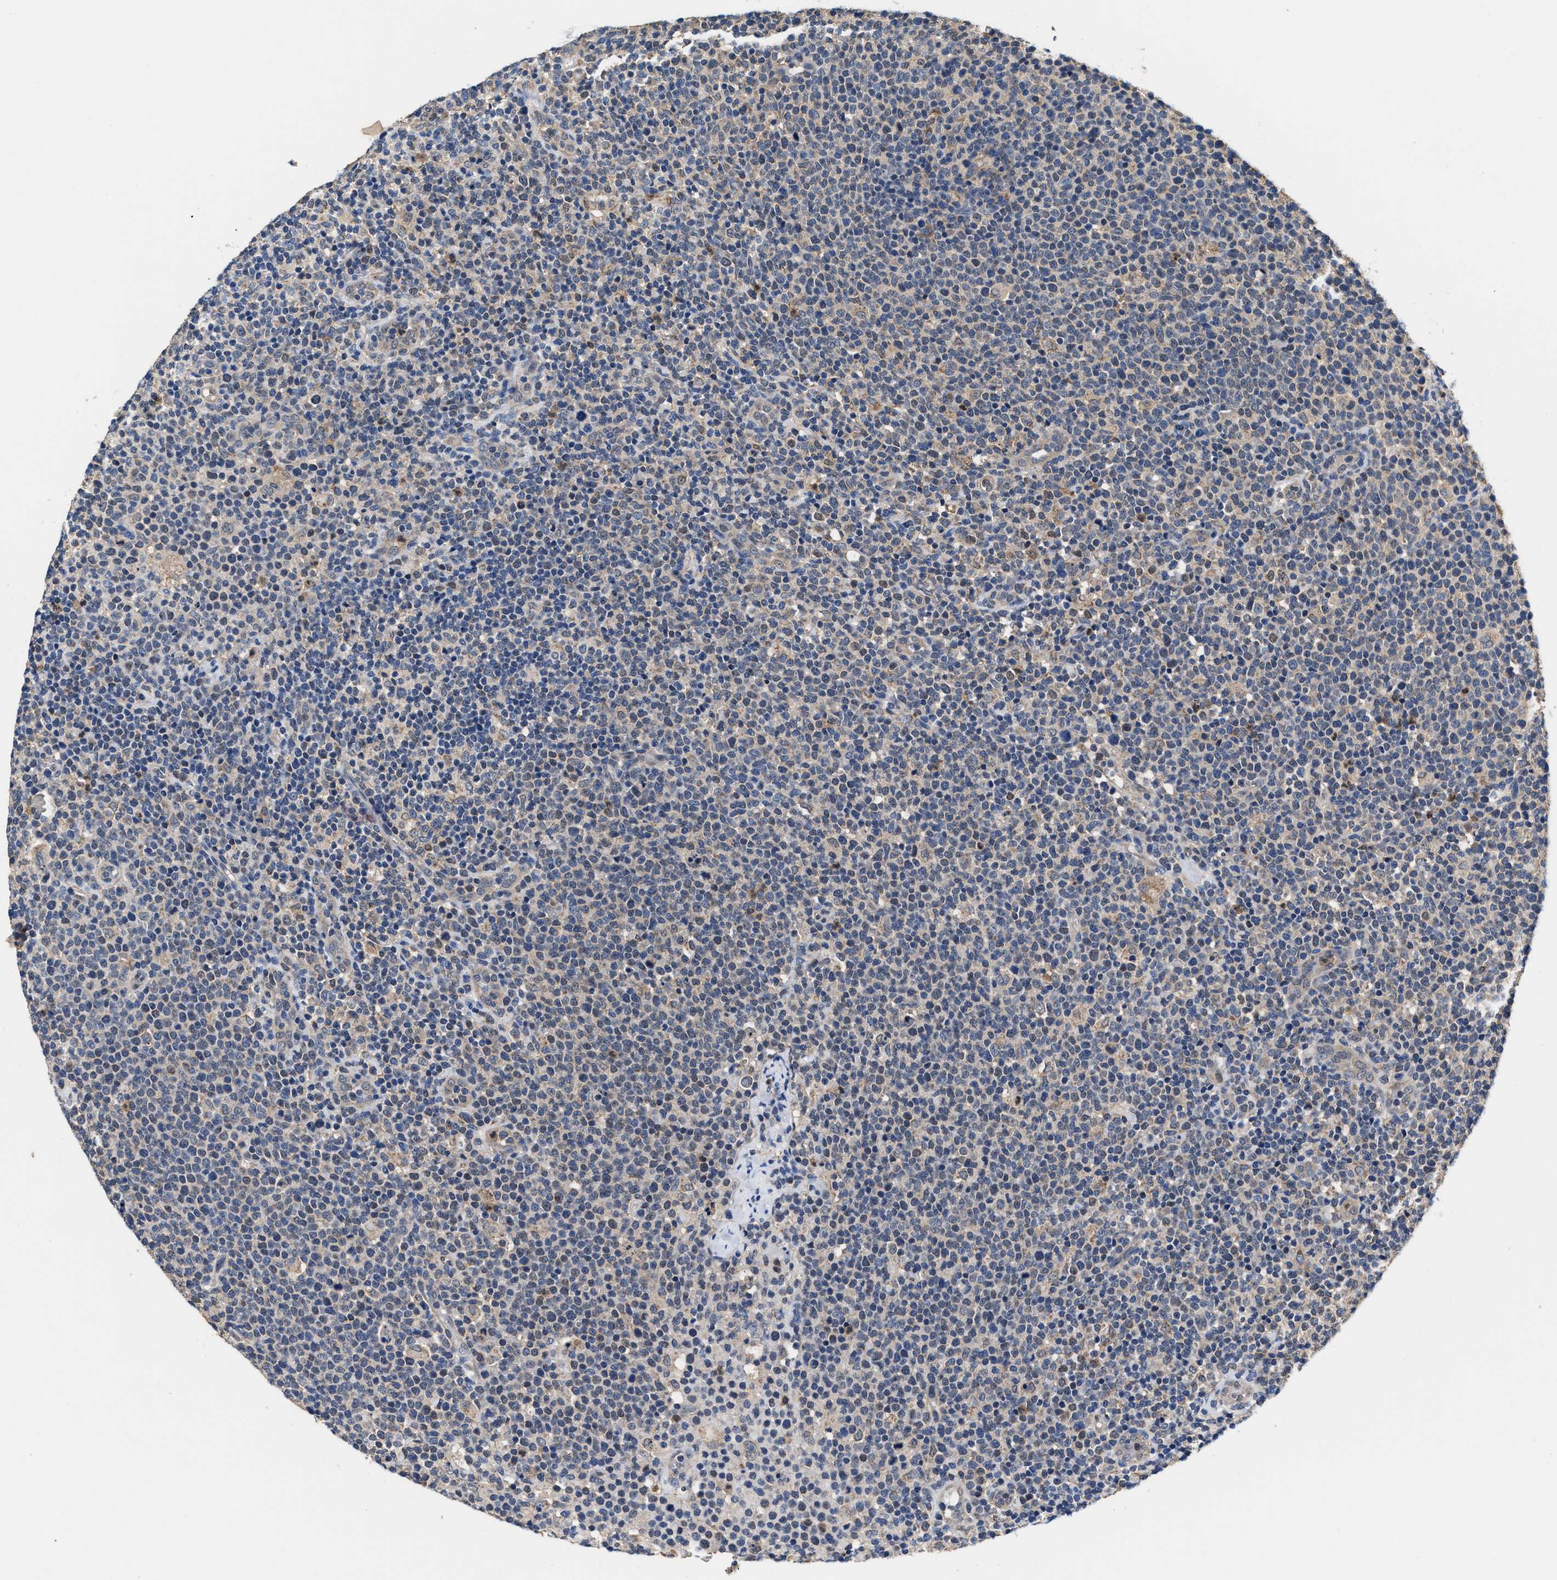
{"staining": {"intensity": "negative", "quantity": "none", "location": "none"}, "tissue": "lymphoma", "cell_type": "Tumor cells", "image_type": "cancer", "snomed": [{"axis": "morphology", "description": "Malignant lymphoma, non-Hodgkin's type, High grade"}, {"axis": "topography", "description": "Lymph node"}], "caption": "The histopathology image reveals no staining of tumor cells in lymphoma.", "gene": "ACLY", "patient": {"sex": "male", "age": 61}}